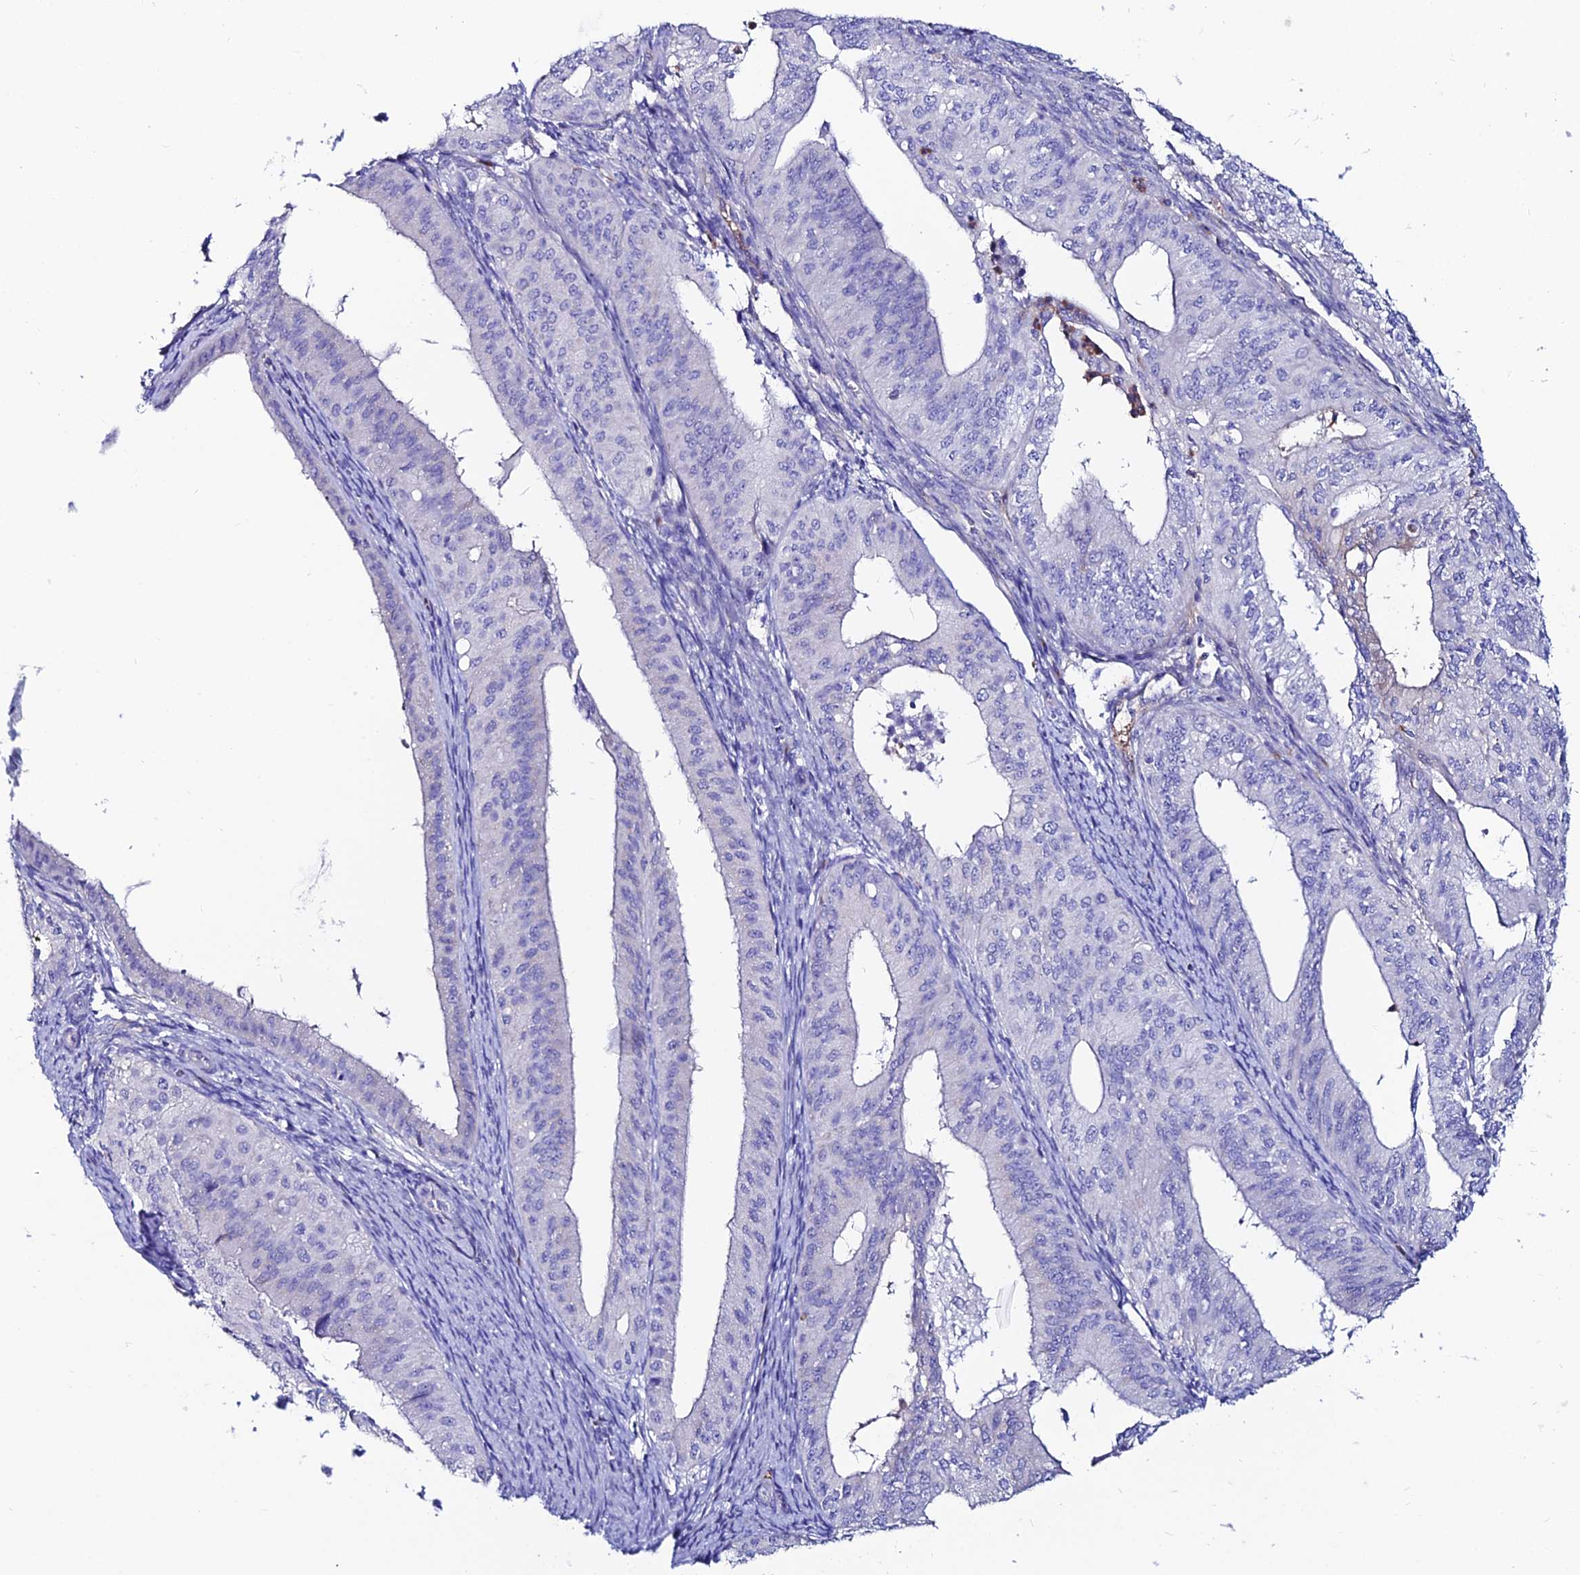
{"staining": {"intensity": "negative", "quantity": "none", "location": "none"}, "tissue": "endometrial cancer", "cell_type": "Tumor cells", "image_type": "cancer", "snomed": [{"axis": "morphology", "description": "Adenocarcinoma, NOS"}, {"axis": "topography", "description": "Endometrium"}], "caption": "IHC of endometrial cancer exhibits no expression in tumor cells.", "gene": "SLC25A16", "patient": {"sex": "female", "age": 50}}